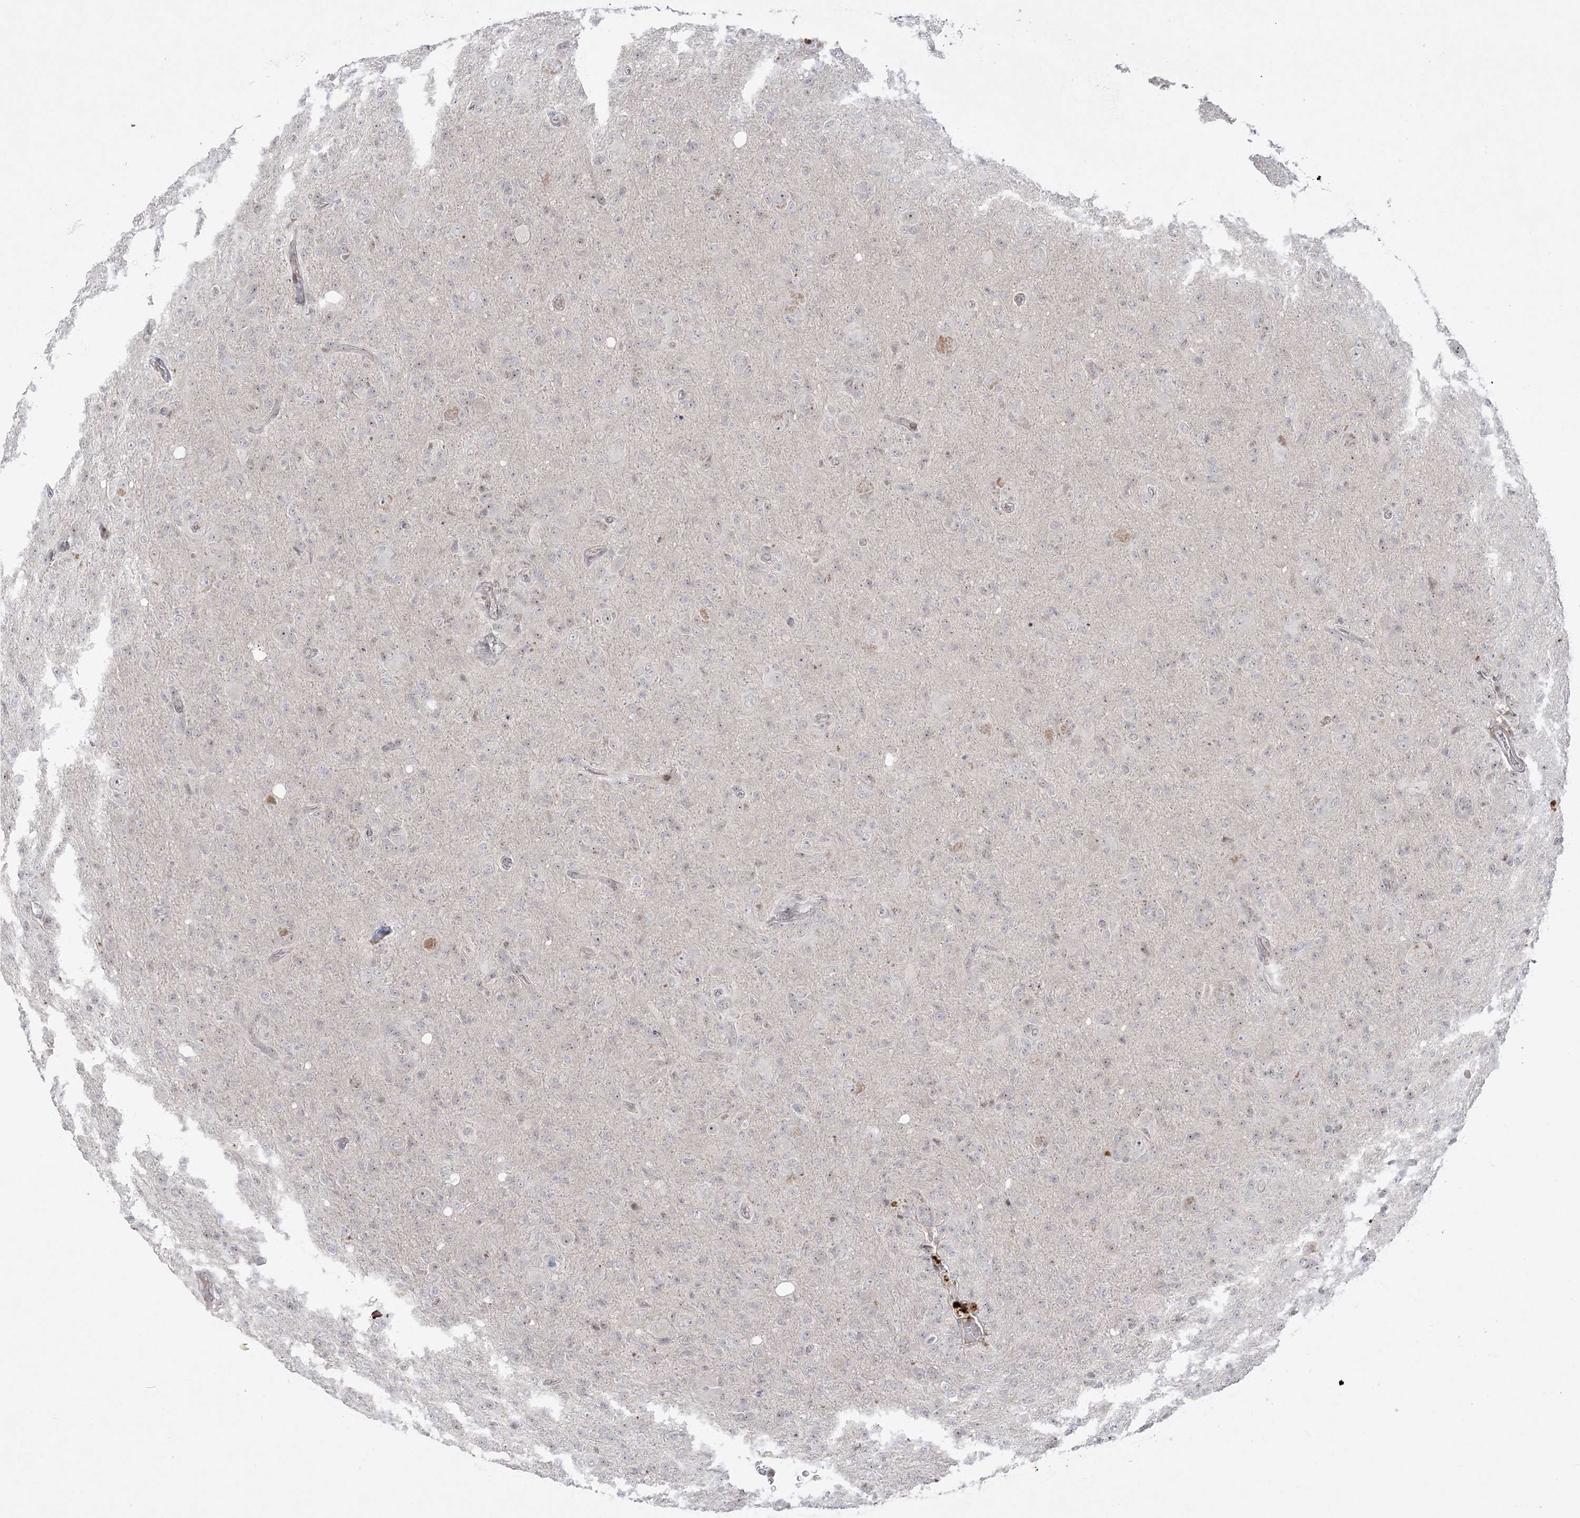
{"staining": {"intensity": "negative", "quantity": "none", "location": "none"}, "tissue": "glioma", "cell_type": "Tumor cells", "image_type": "cancer", "snomed": [{"axis": "morphology", "description": "Glioma, malignant, High grade"}, {"axis": "topography", "description": "Brain"}], "caption": "Malignant glioma (high-grade) was stained to show a protein in brown. There is no significant expression in tumor cells.", "gene": "SH3BP4", "patient": {"sex": "female", "age": 57}}